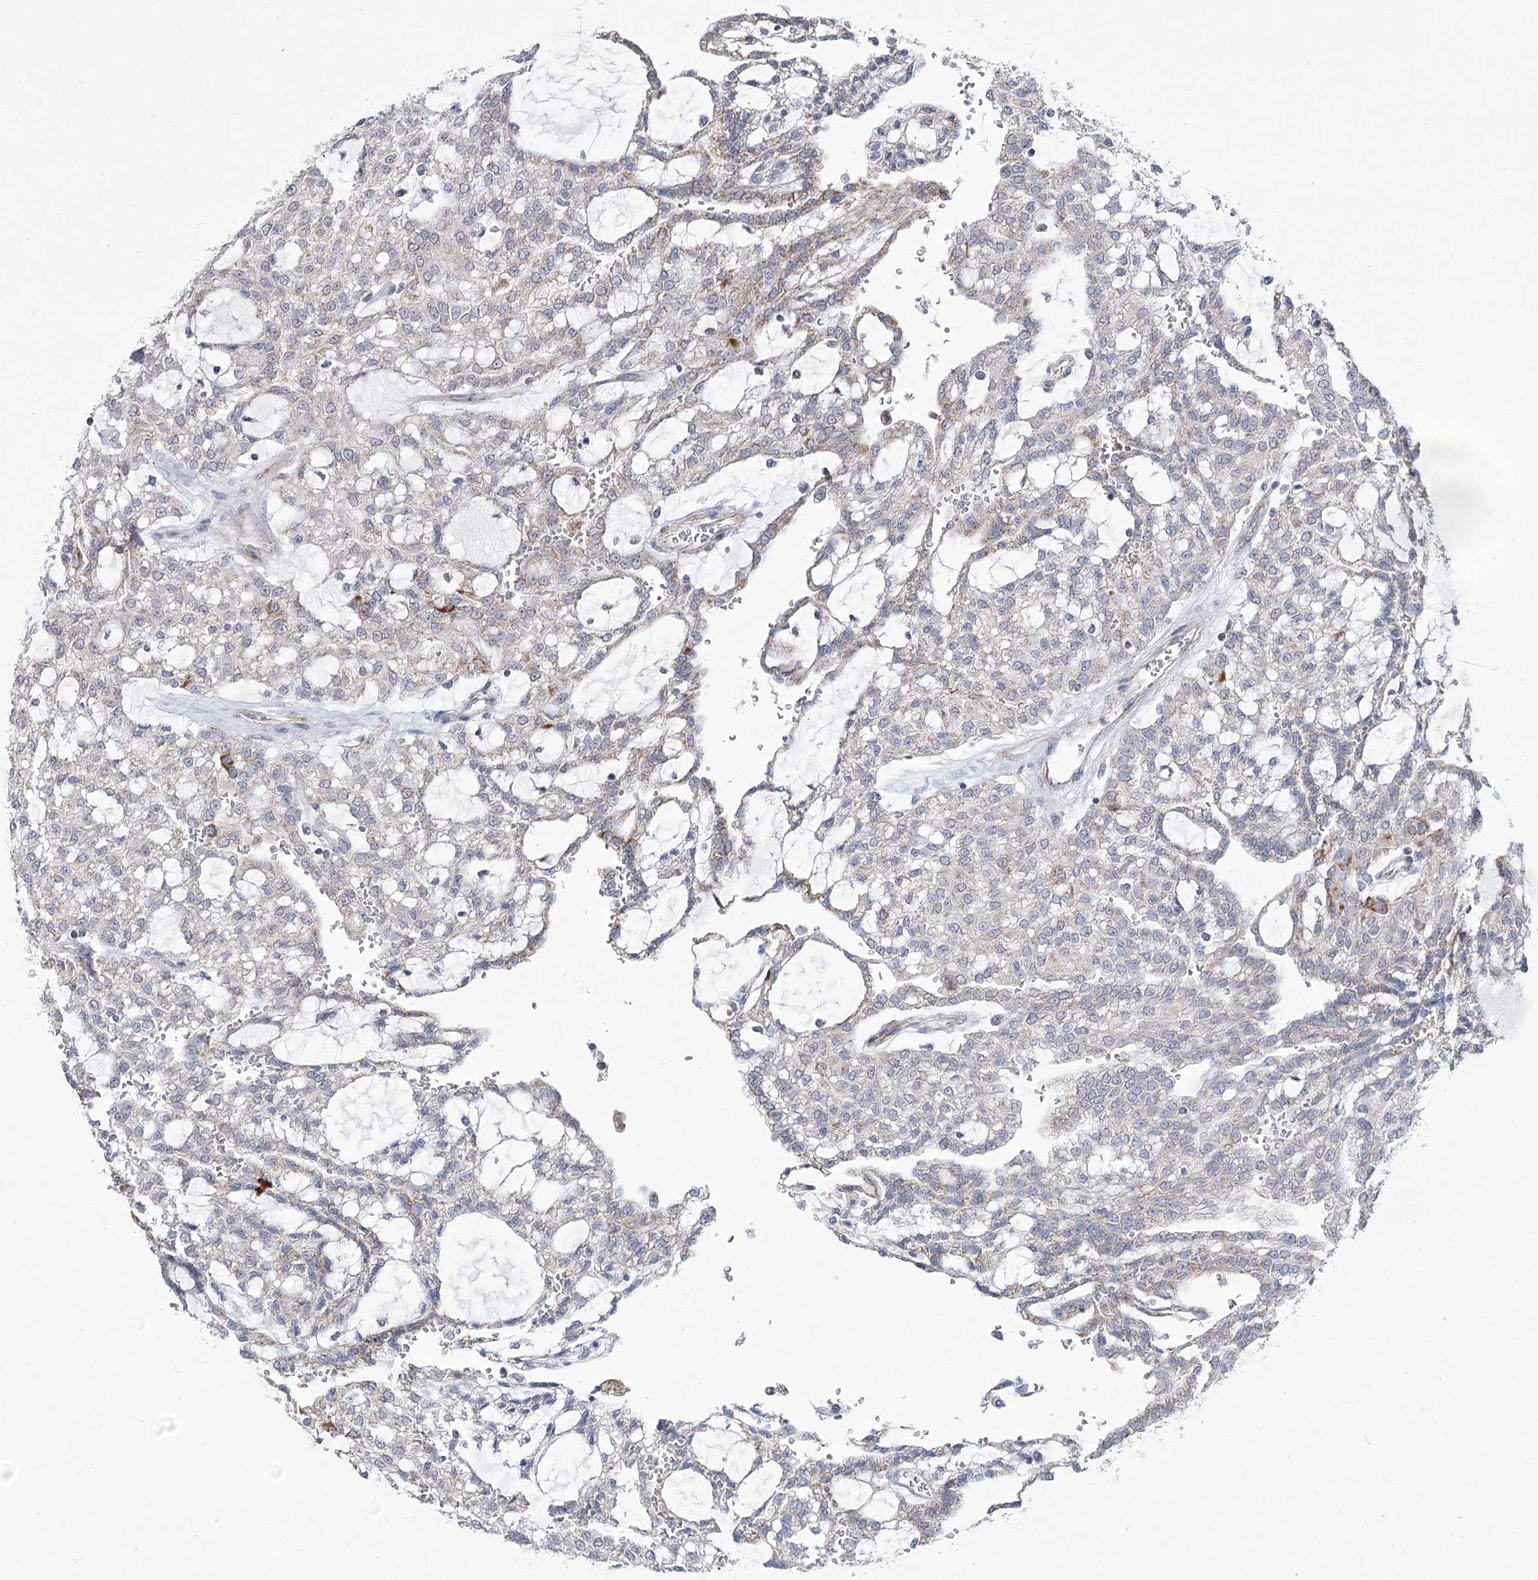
{"staining": {"intensity": "moderate", "quantity": "<25%", "location": "cytoplasmic/membranous"}, "tissue": "renal cancer", "cell_type": "Tumor cells", "image_type": "cancer", "snomed": [{"axis": "morphology", "description": "Adenocarcinoma, NOS"}, {"axis": "topography", "description": "Kidney"}], "caption": "Brown immunohistochemical staining in human renal adenocarcinoma exhibits moderate cytoplasmic/membranous positivity in about <25% of tumor cells.", "gene": "PDHB", "patient": {"sex": "male", "age": 63}}